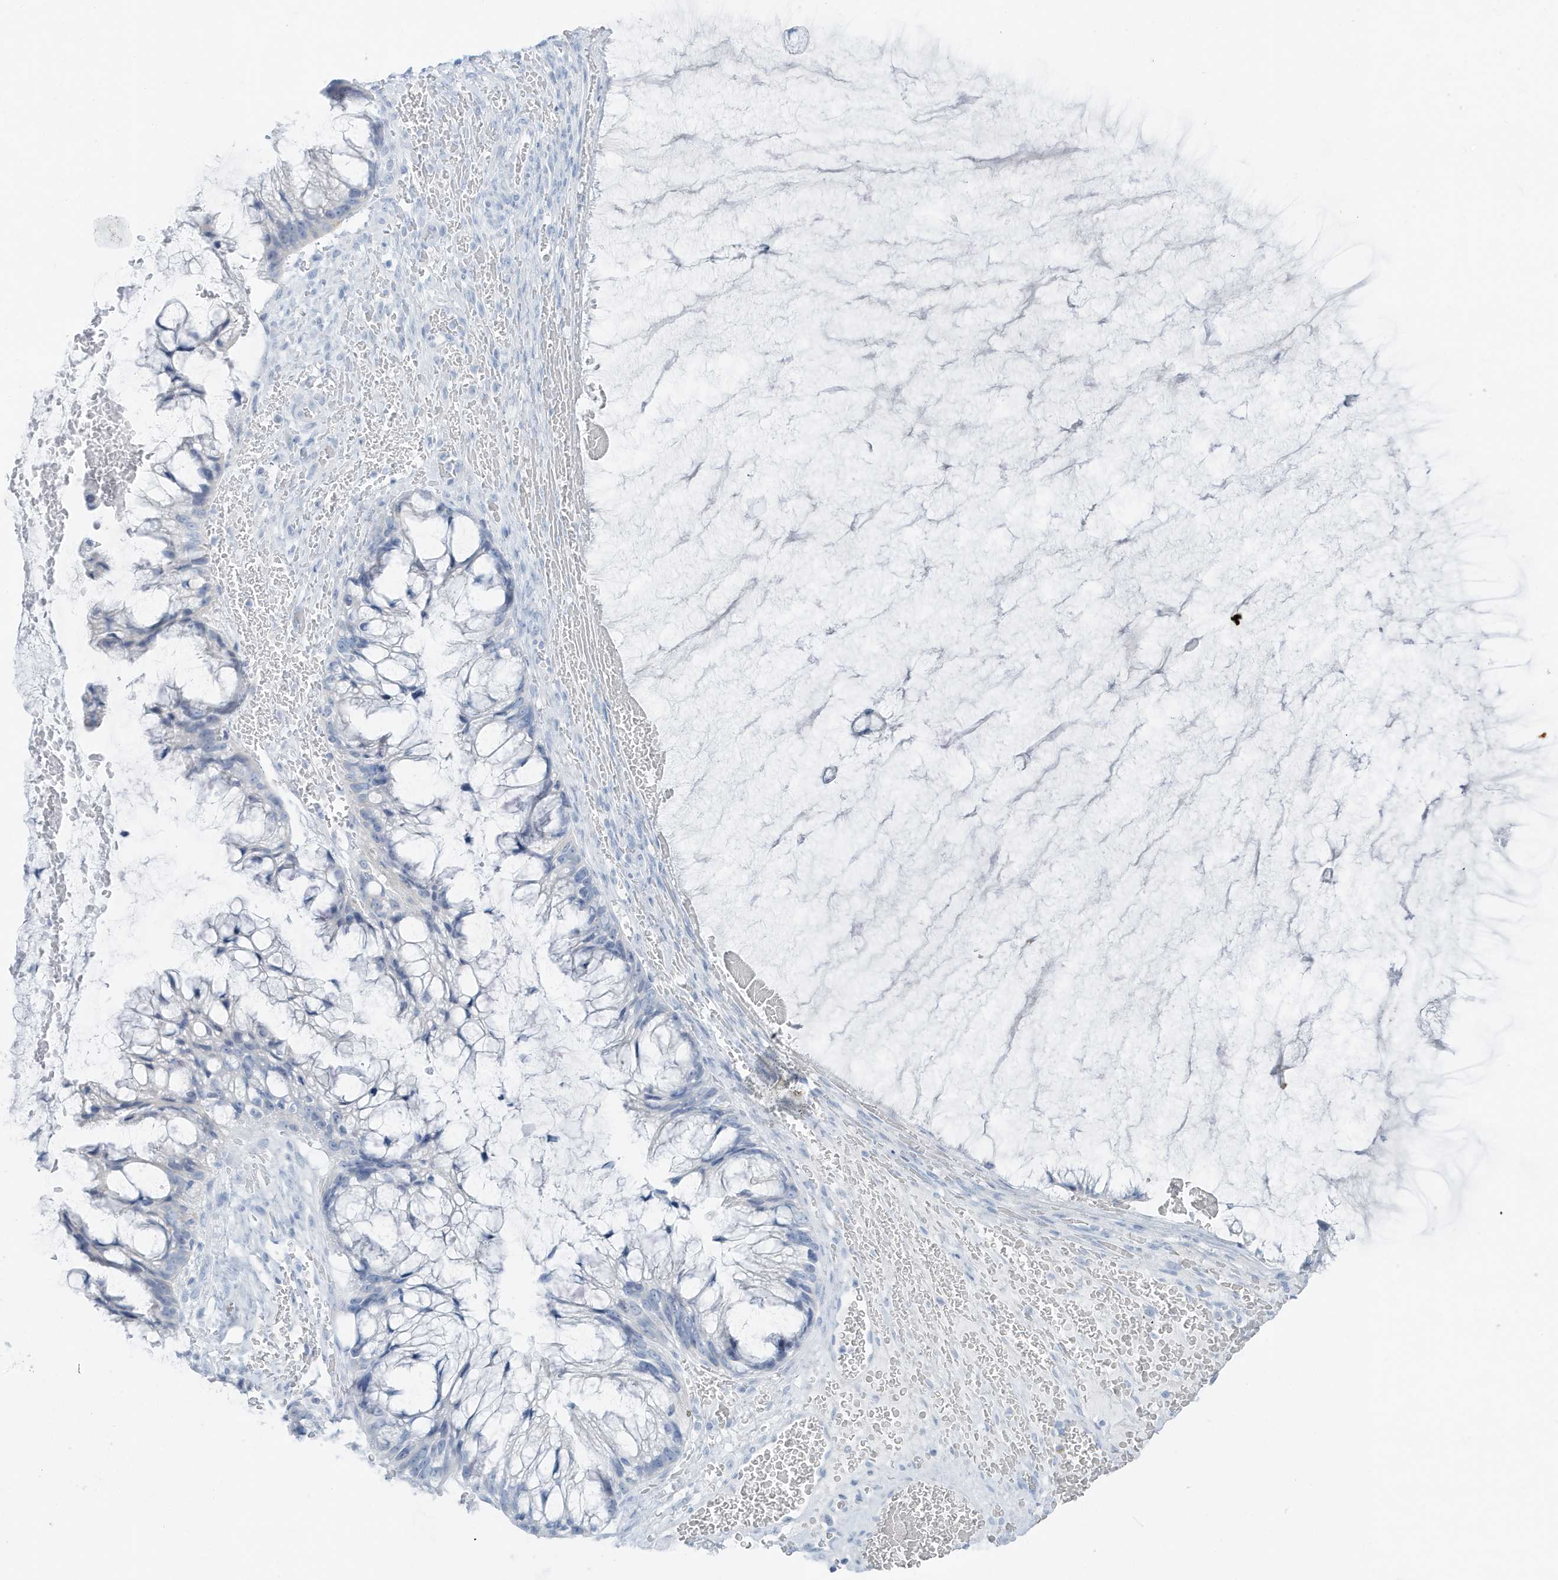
{"staining": {"intensity": "negative", "quantity": "none", "location": "none"}, "tissue": "ovarian cancer", "cell_type": "Tumor cells", "image_type": "cancer", "snomed": [{"axis": "morphology", "description": "Cystadenocarcinoma, mucinous, NOS"}, {"axis": "topography", "description": "Ovary"}], "caption": "A histopathology image of human mucinous cystadenocarcinoma (ovarian) is negative for staining in tumor cells. (Immunohistochemistry (ihc), brightfield microscopy, high magnification).", "gene": "ZFP64", "patient": {"sex": "female", "age": 37}}